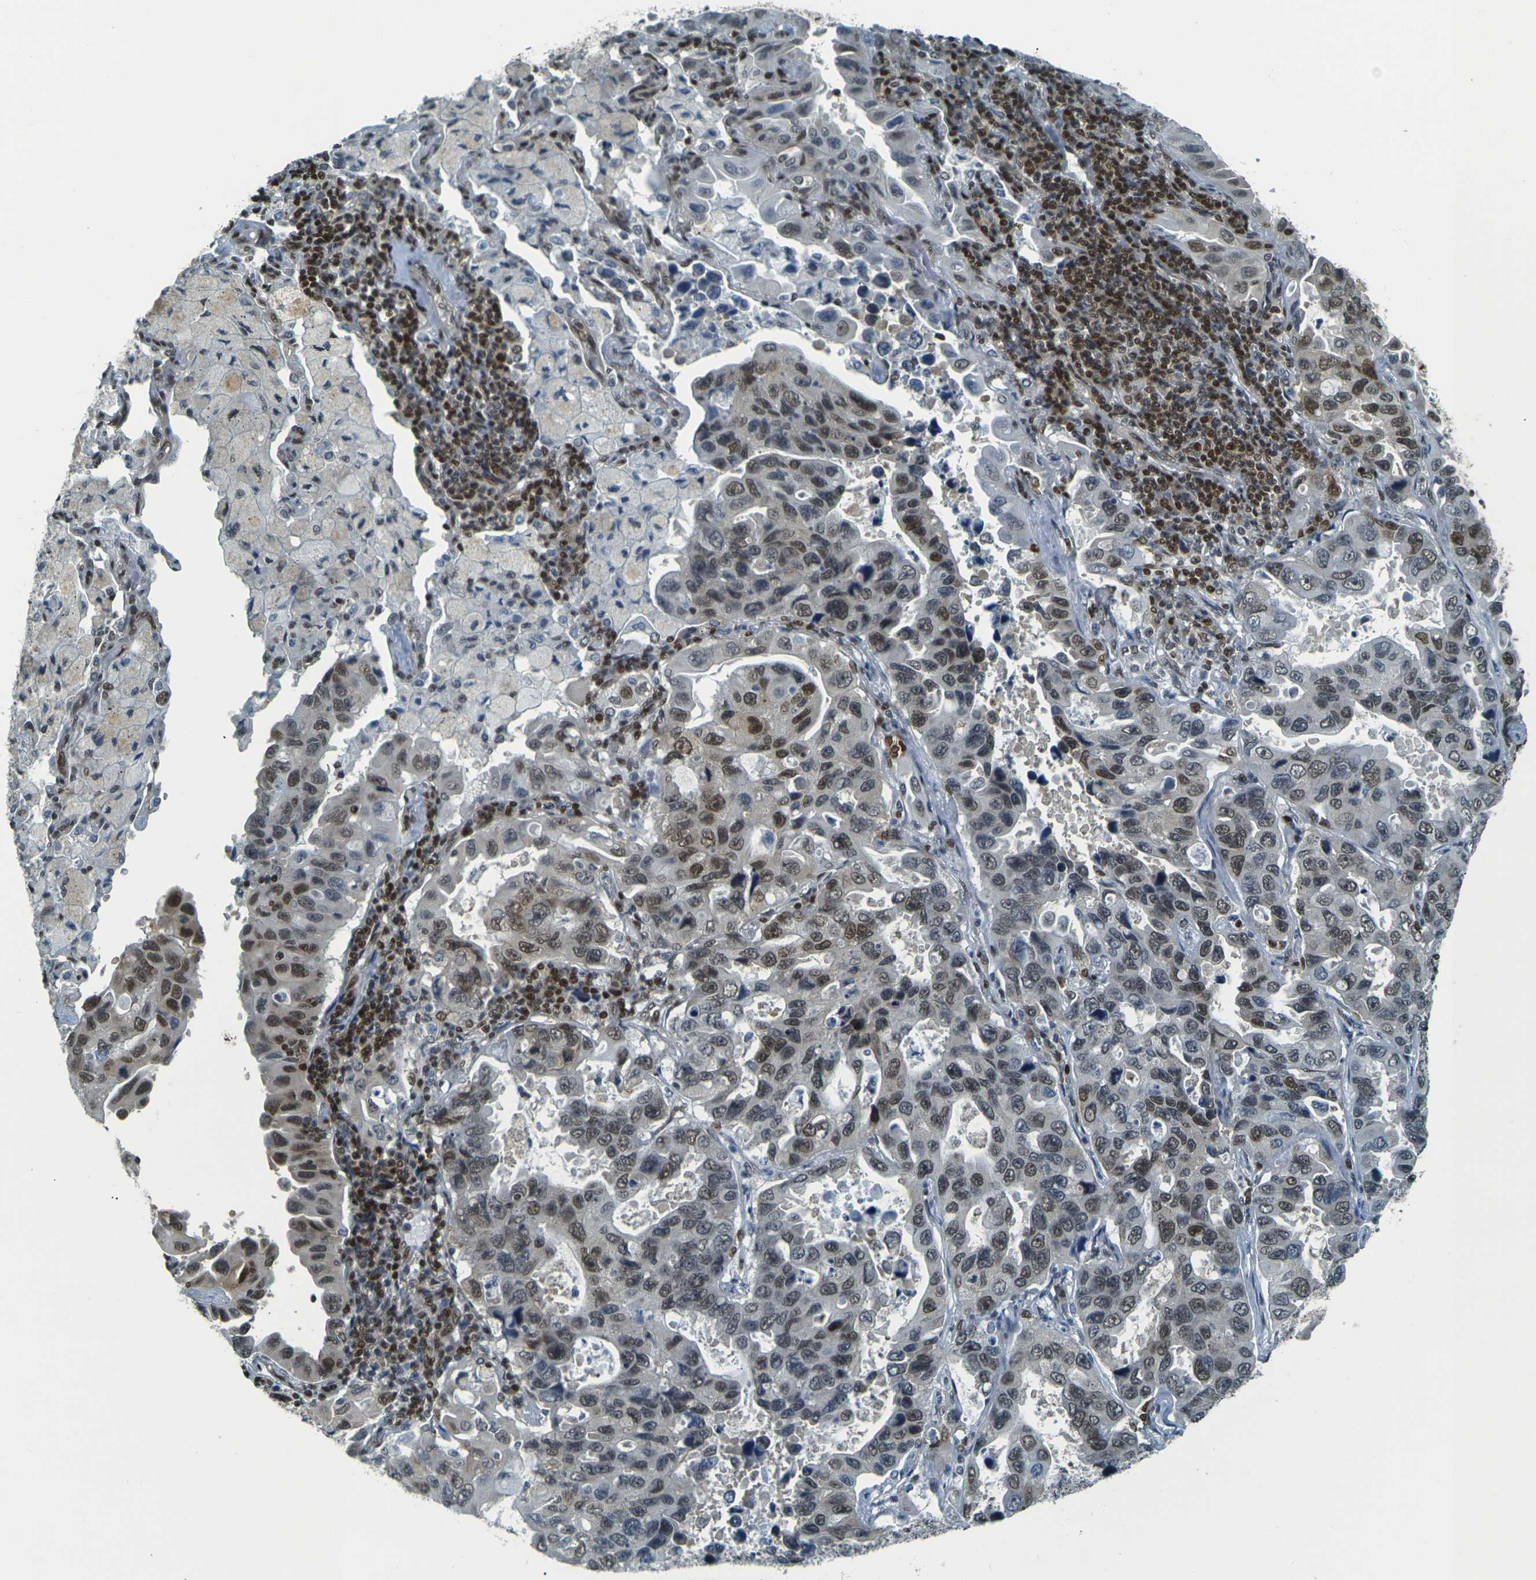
{"staining": {"intensity": "moderate", "quantity": ">75%", "location": "nuclear"}, "tissue": "lung cancer", "cell_type": "Tumor cells", "image_type": "cancer", "snomed": [{"axis": "morphology", "description": "Adenocarcinoma, NOS"}, {"axis": "topography", "description": "Lung"}], "caption": "Moderate nuclear protein positivity is present in approximately >75% of tumor cells in lung cancer (adenocarcinoma).", "gene": "NHEJ1", "patient": {"sex": "male", "age": 64}}